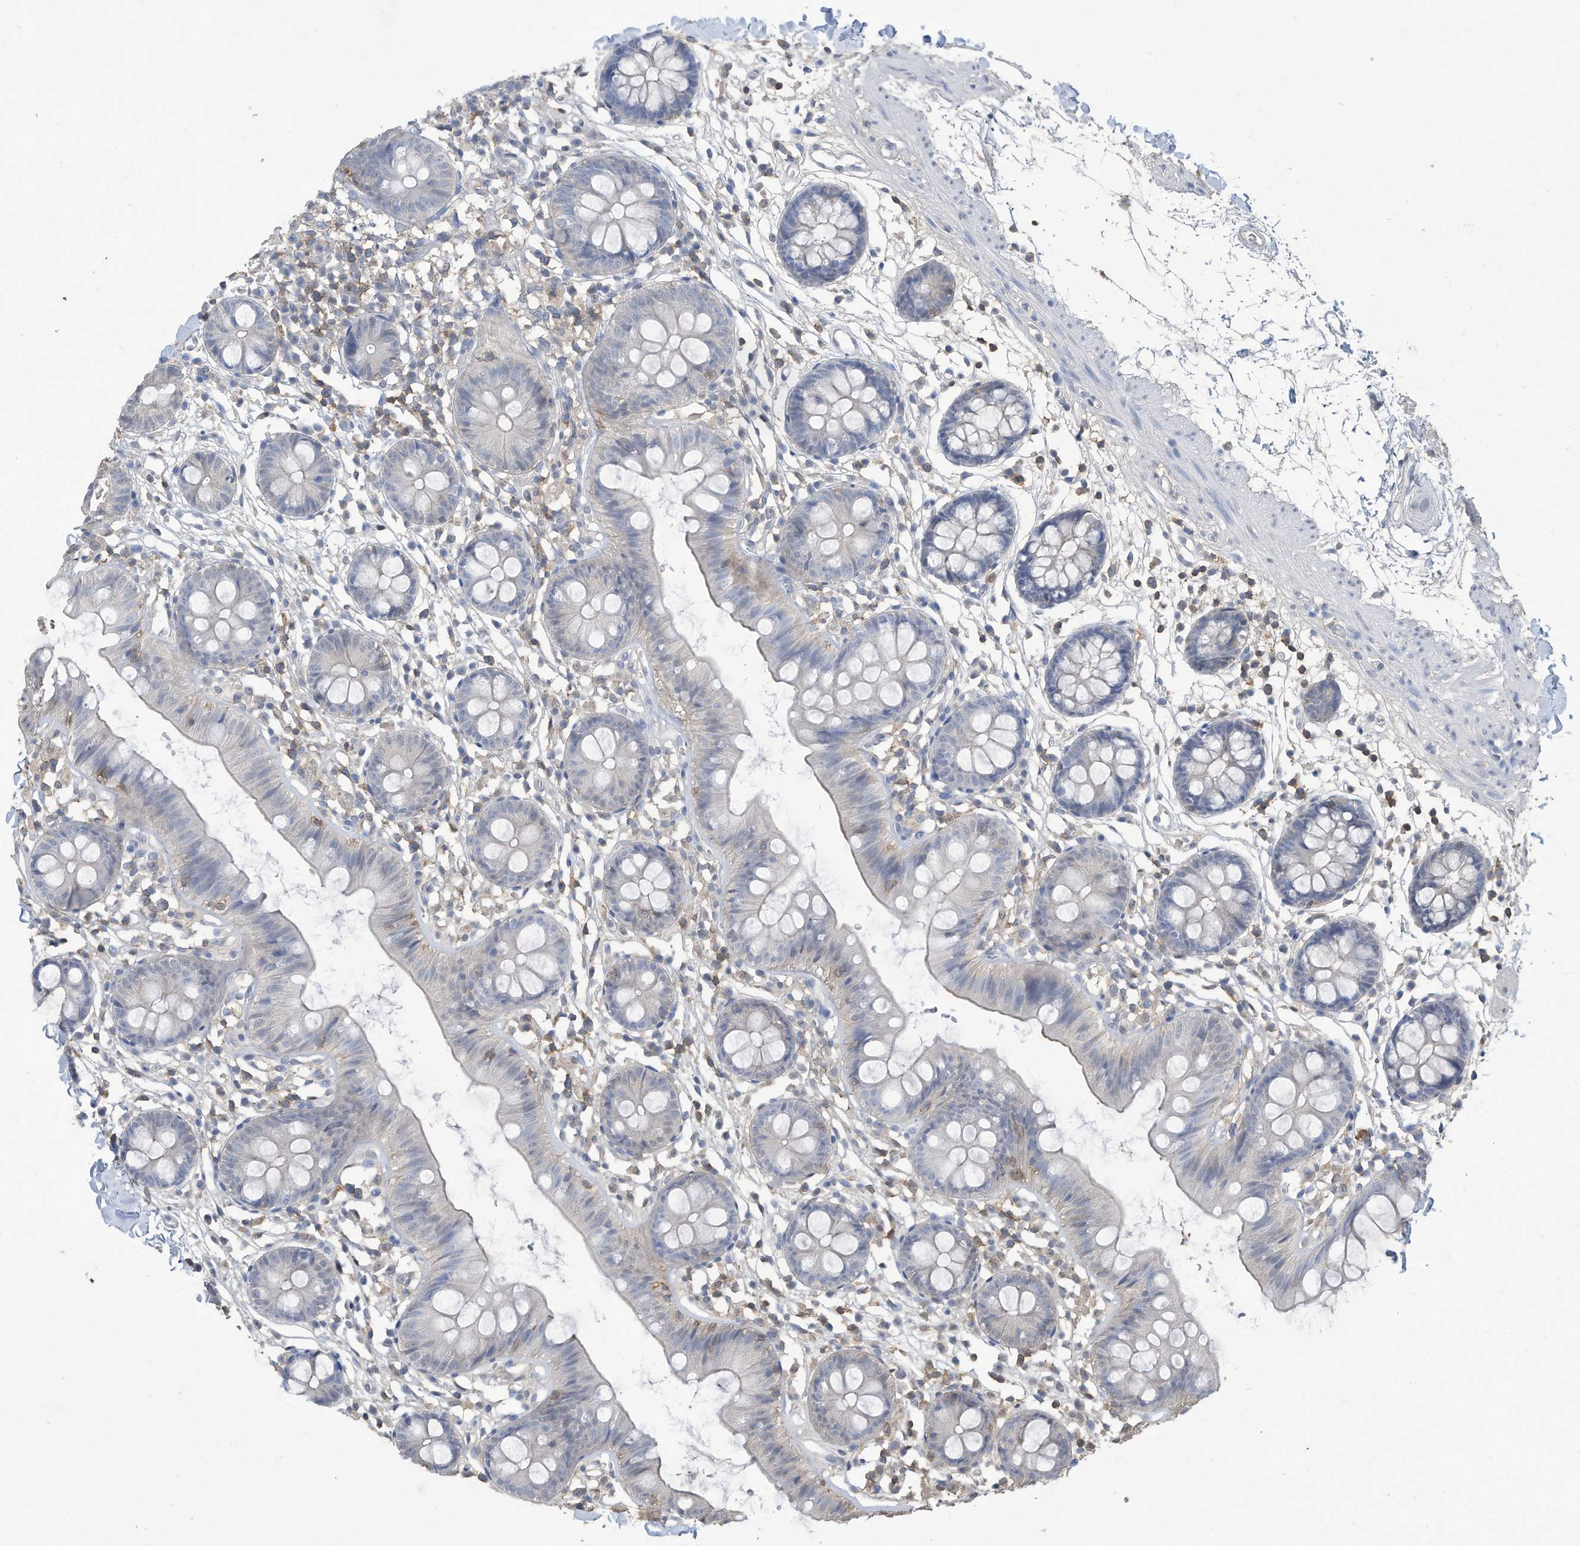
{"staining": {"intensity": "negative", "quantity": "none", "location": "none"}, "tissue": "colon", "cell_type": "Endothelial cells", "image_type": "normal", "snomed": [{"axis": "morphology", "description": "Normal tissue, NOS"}, {"axis": "topography", "description": "Colon"}], "caption": "A histopathology image of human colon is negative for staining in endothelial cells. (DAB IHC, high magnification).", "gene": "HAS3", "patient": {"sex": "male", "age": 56}}